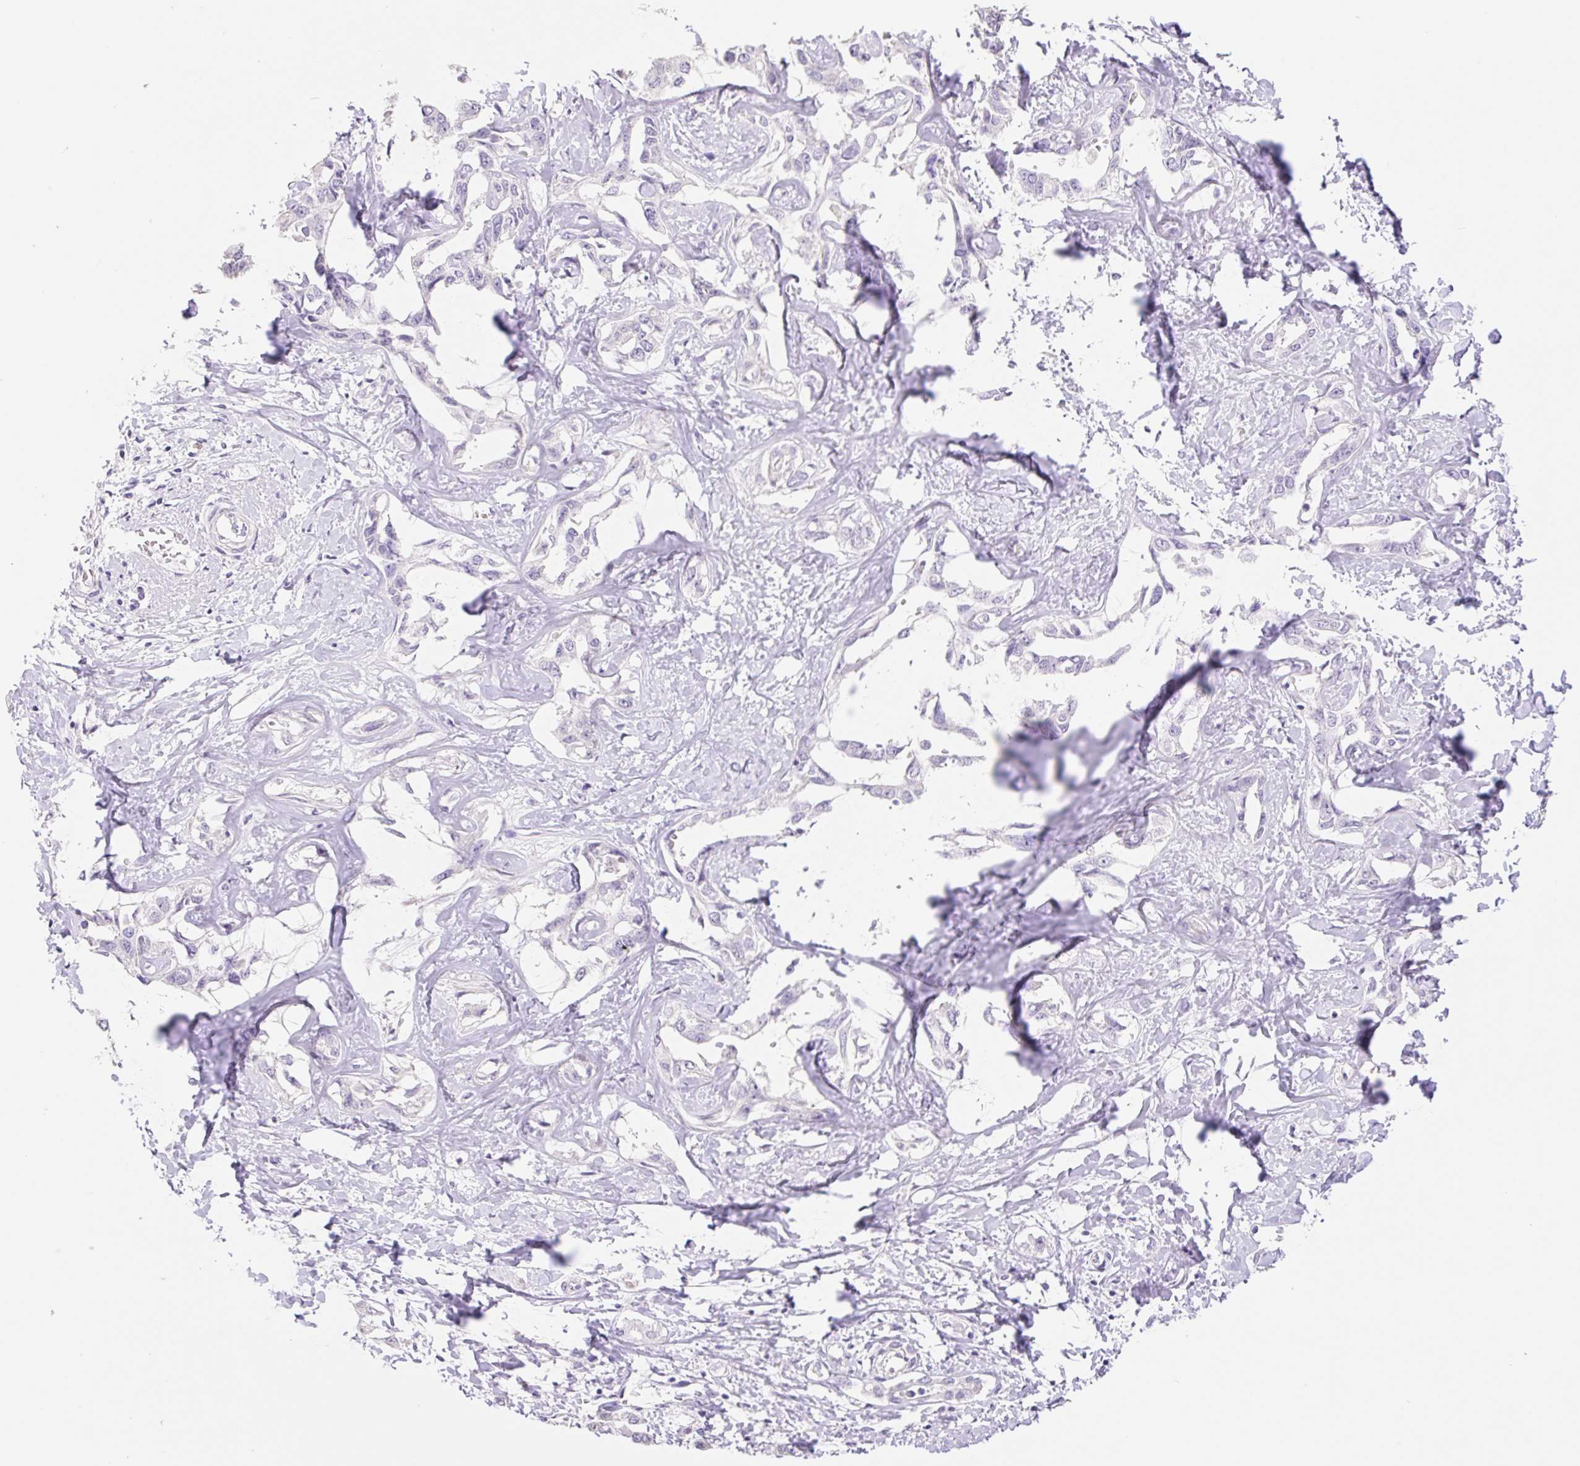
{"staining": {"intensity": "negative", "quantity": "none", "location": "none"}, "tissue": "liver cancer", "cell_type": "Tumor cells", "image_type": "cancer", "snomed": [{"axis": "morphology", "description": "Cholangiocarcinoma"}, {"axis": "topography", "description": "Liver"}], "caption": "The image reveals no significant positivity in tumor cells of liver cholangiocarcinoma.", "gene": "HCRTR2", "patient": {"sex": "male", "age": 59}}